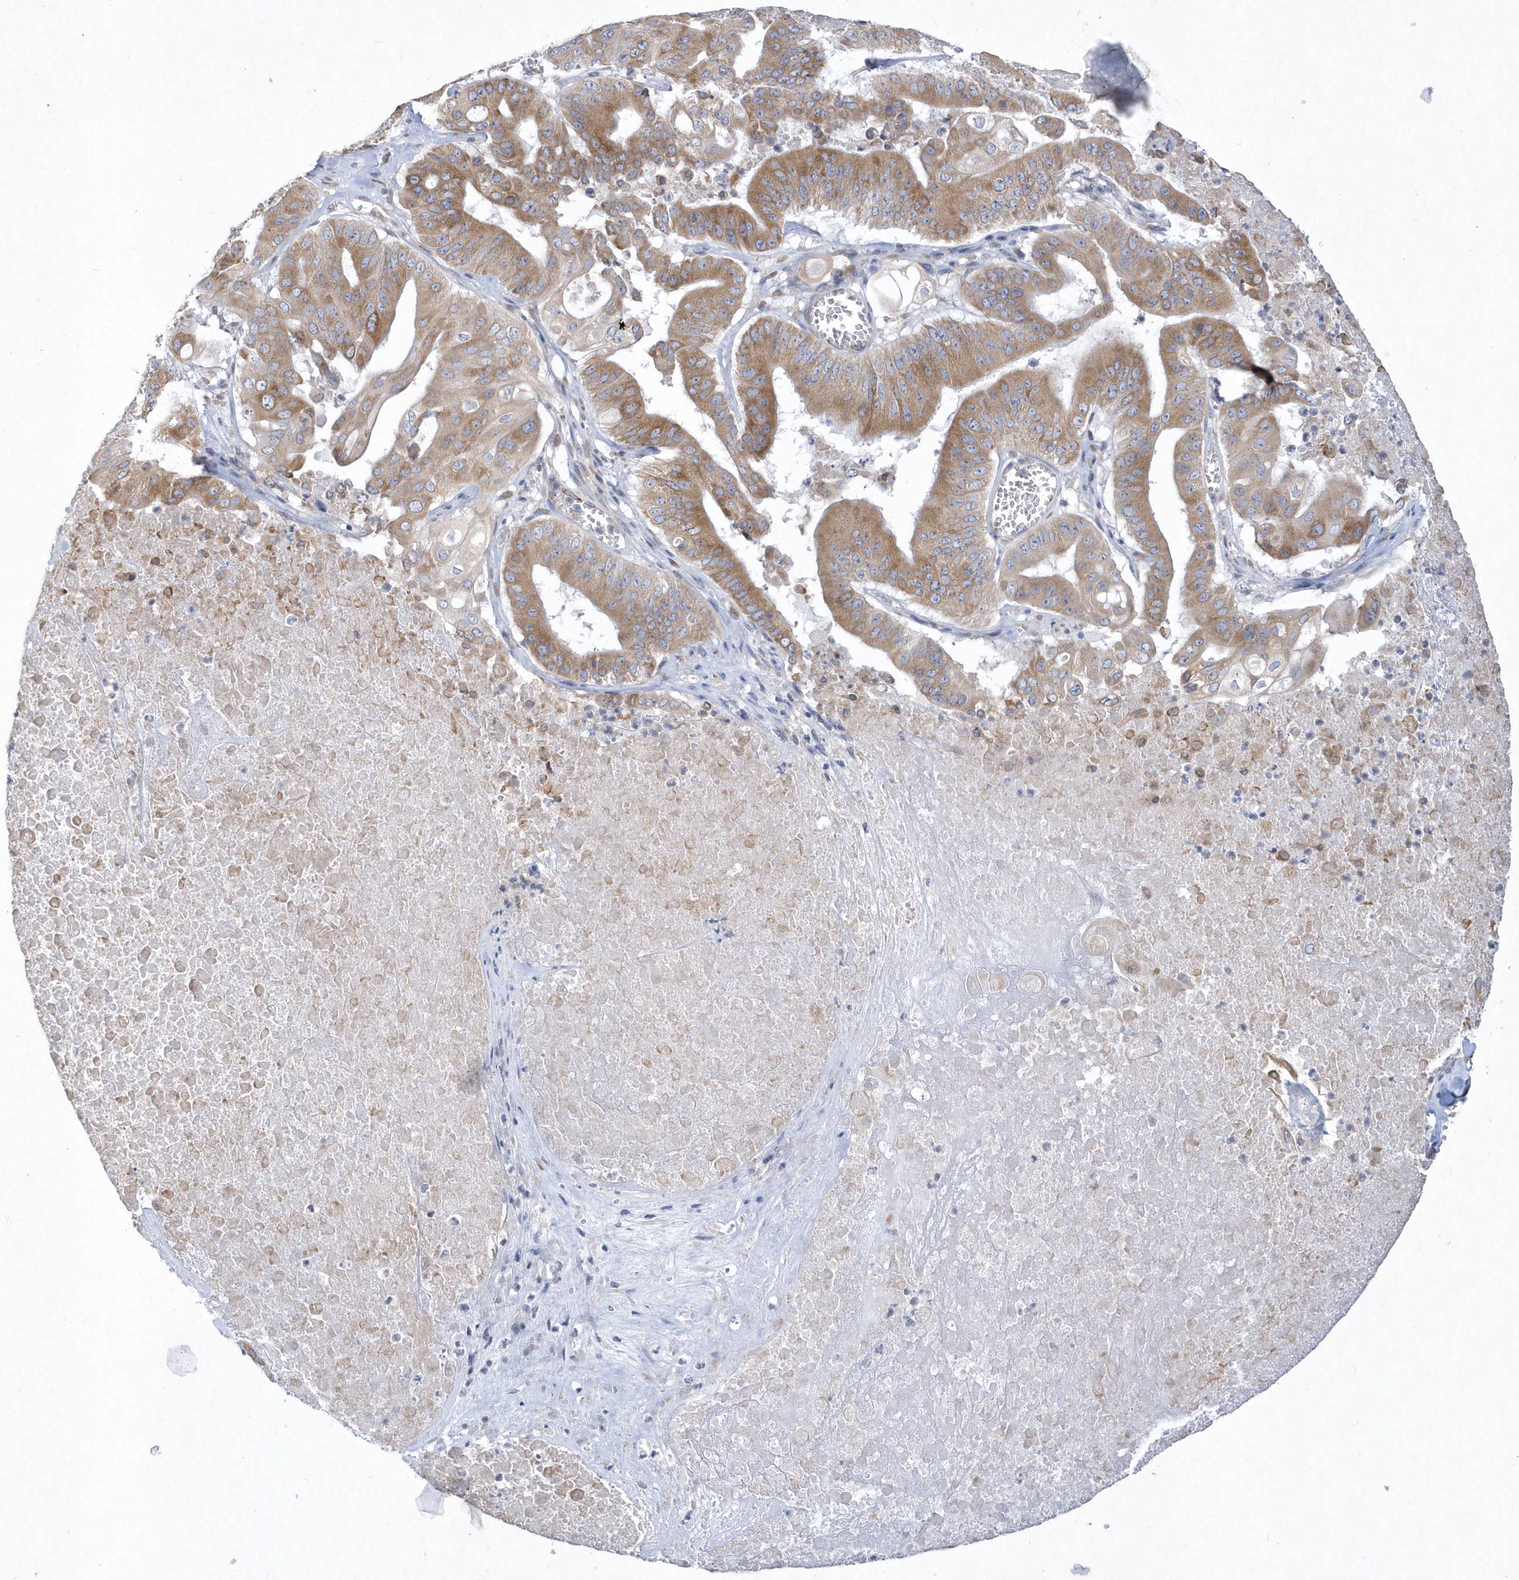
{"staining": {"intensity": "moderate", "quantity": ">75%", "location": "cytoplasmic/membranous"}, "tissue": "pancreatic cancer", "cell_type": "Tumor cells", "image_type": "cancer", "snomed": [{"axis": "morphology", "description": "Adenocarcinoma, NOS"}, {"axis": "topography", "description": "Pancreas"}], "caption": "The histopathology image shows immunohistochemical staining of adenocarcinoma (pancreatic). There is moderate cytoplasmic/membranous expression is present in approximately >75% of tumor cells.", "gene": "DGAT1", "patient": {"sex": "female", "age": 77}}